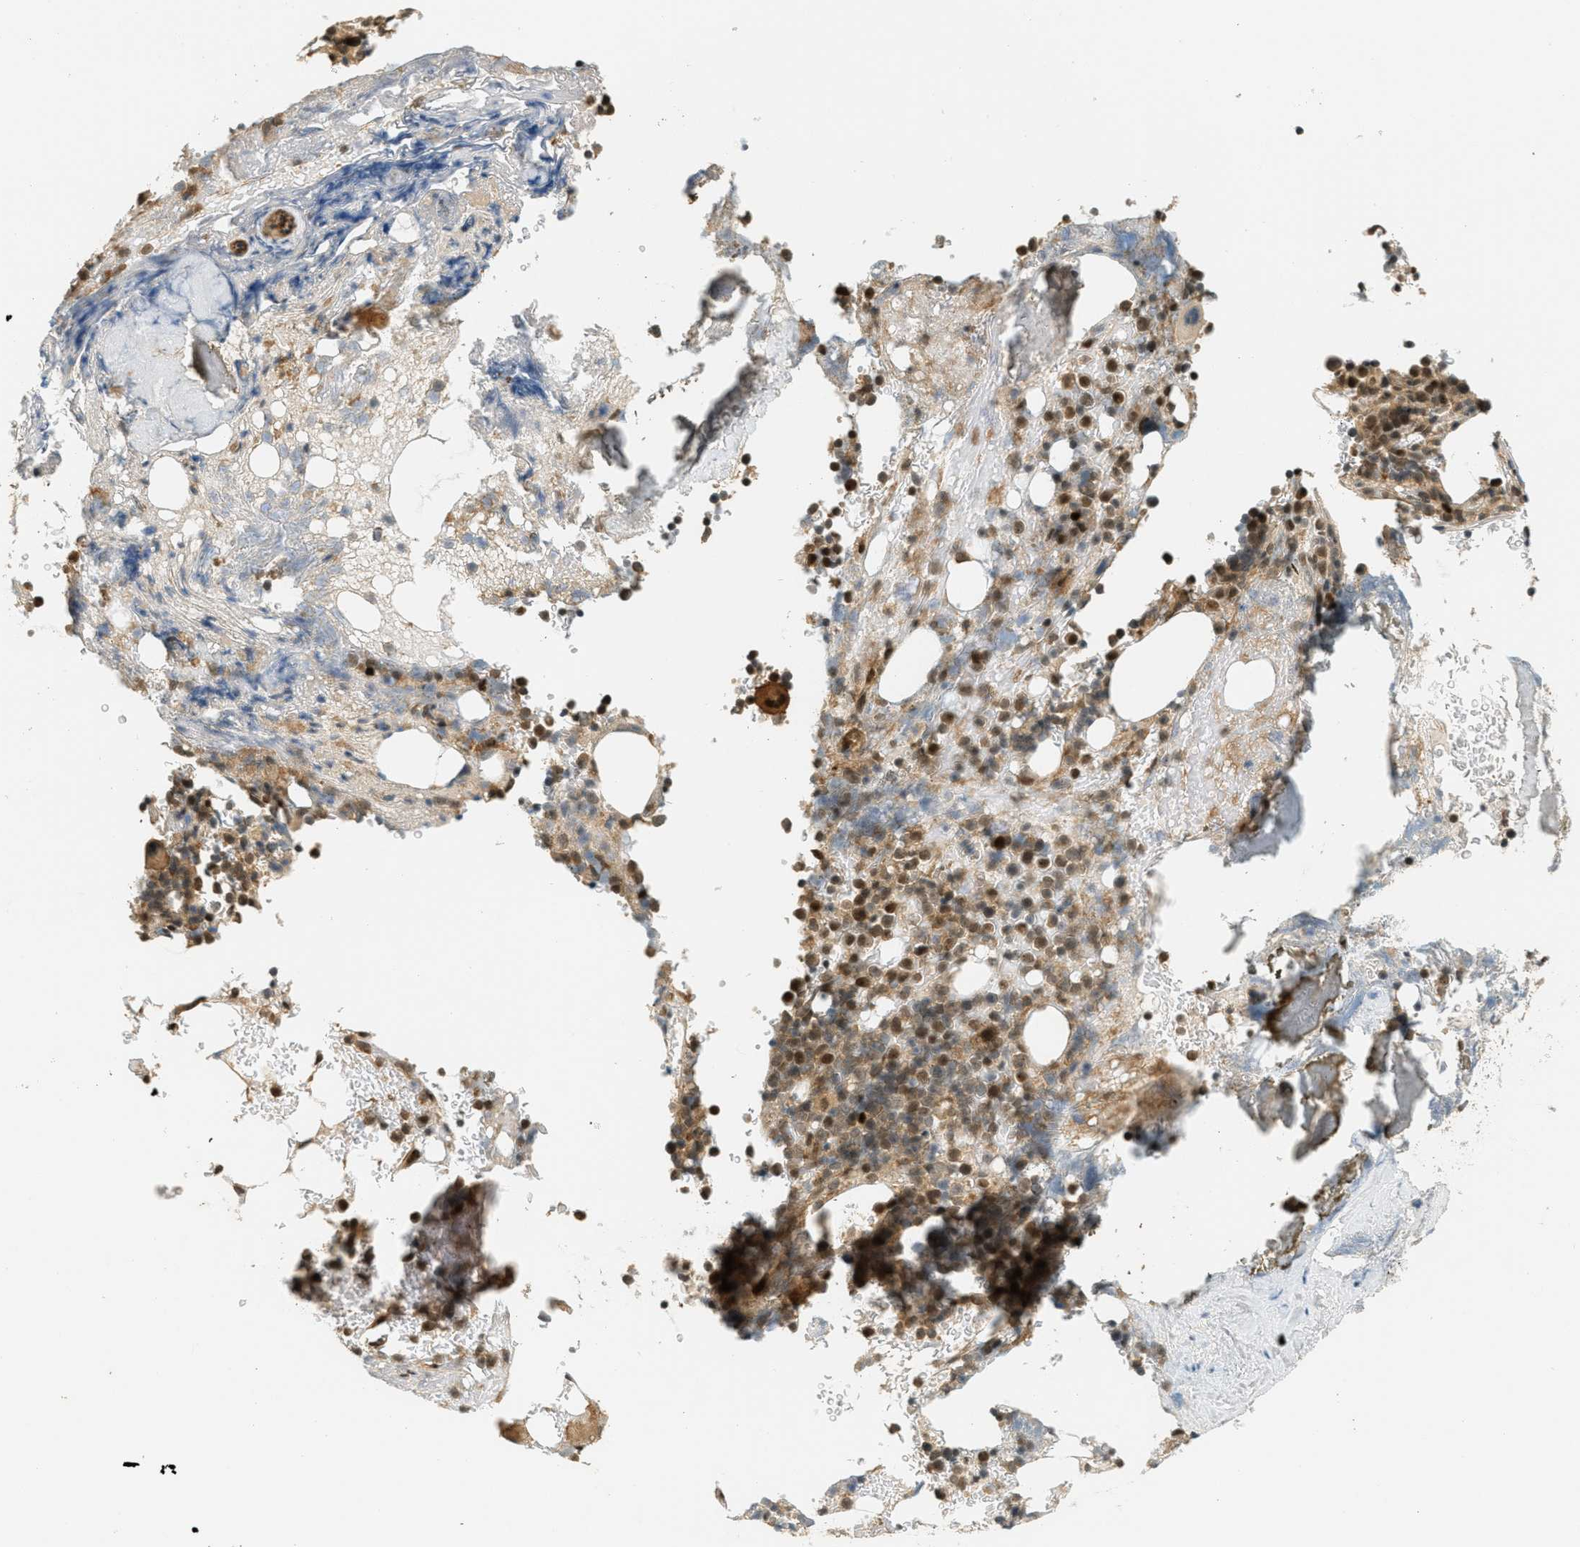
{"staining": {"intensity": "moderate", "quantity": ">75%", "location": "cytoplasmic/membranous,nuclear"}, "tissue": "bone marrow", "cell_type": "Hematopoietic cells", "image_type": "normal", "snomed": [{"axis": "morphology", "description": "Normal tissue, NOS"}, {"axis": "topography", "description": "Bone marrow"}], "caption": "DAB immunohistochemical staining of normal bone marrow displays moderate cytoplasmic/membranous,nuclear protein expression in about >75% of hematopoietic cells.", "gene": "FOXM1", "patient": {"sex": "female", "age": 73}}